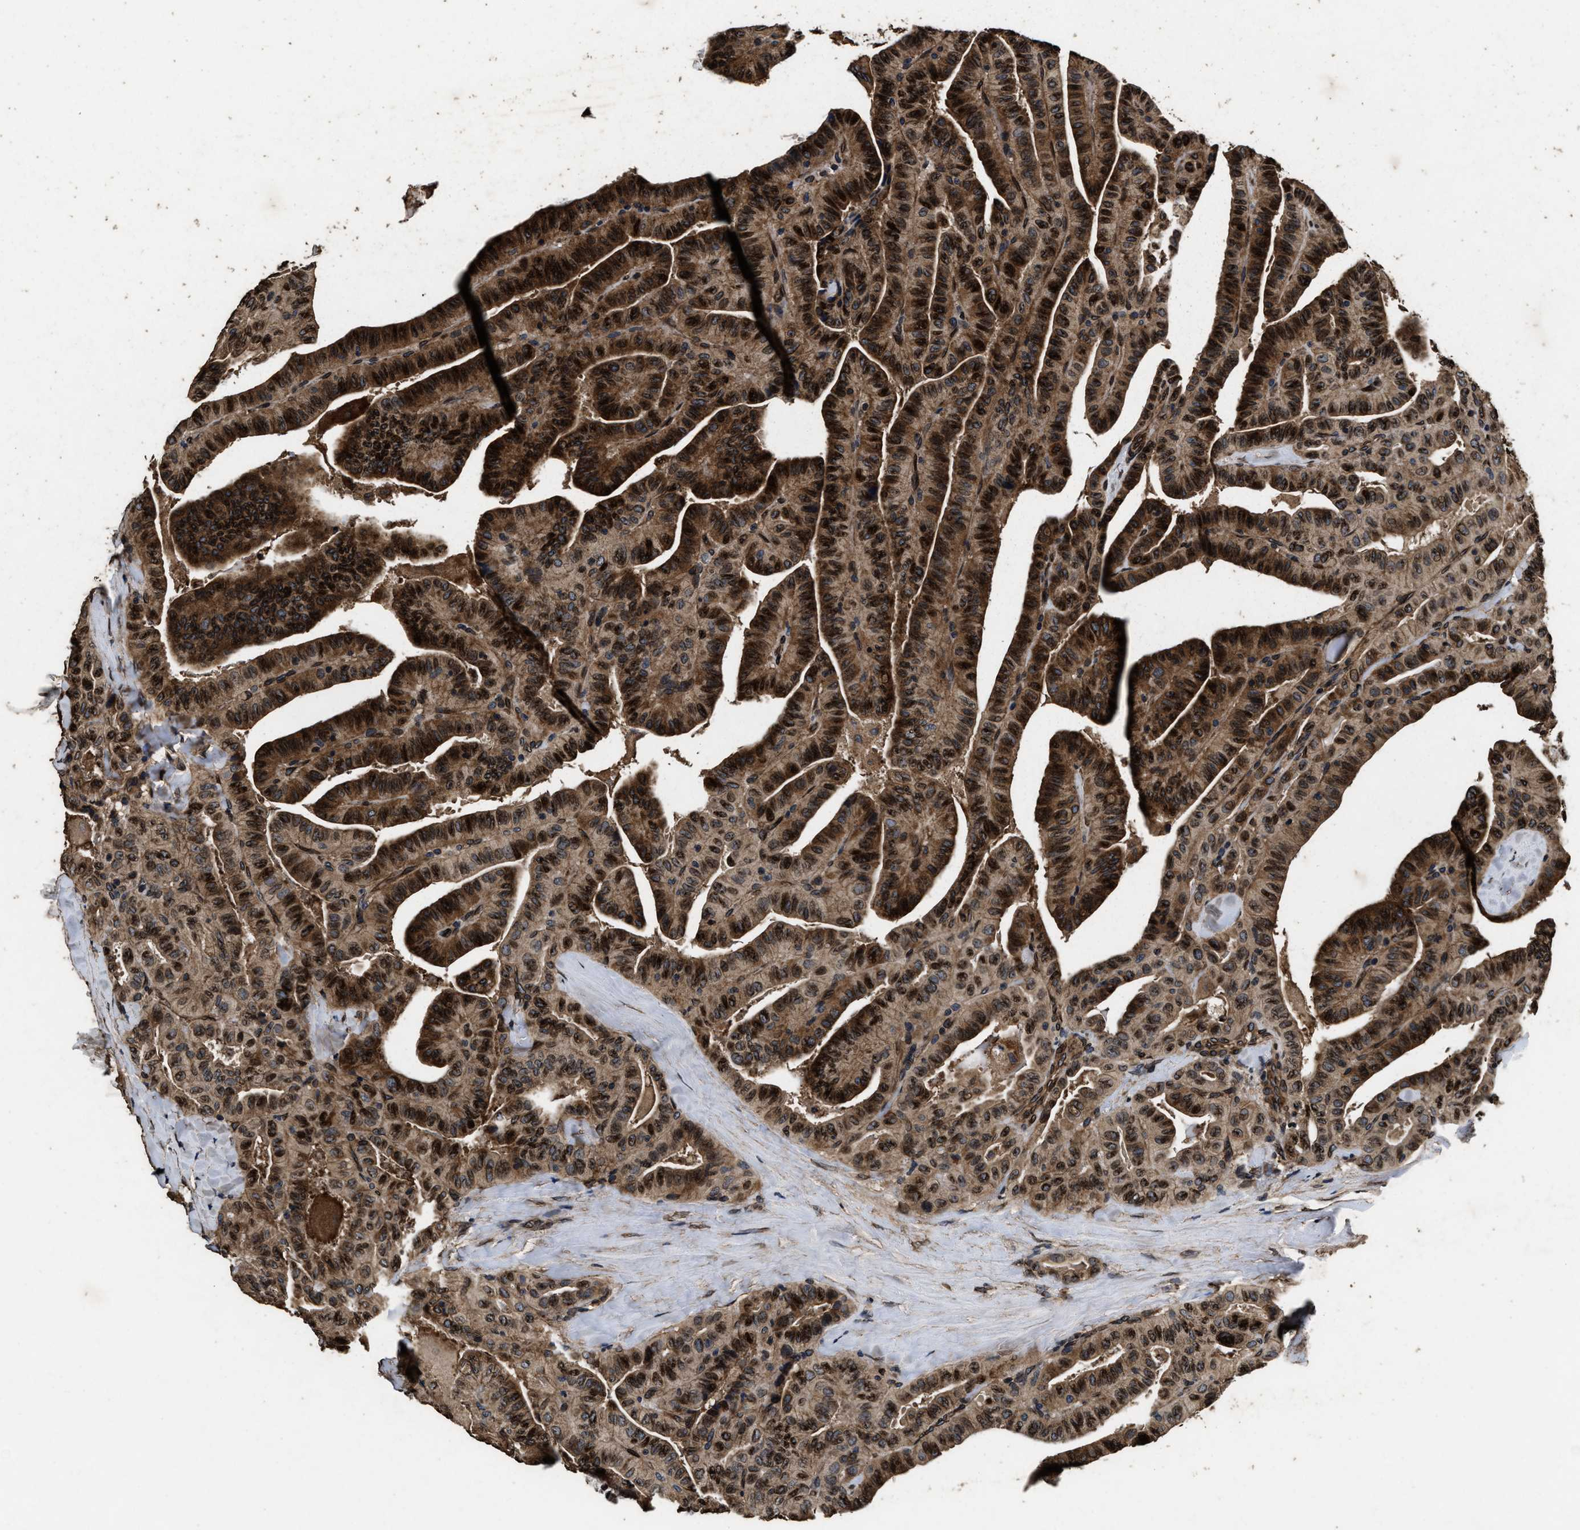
{"staining": {"intensity": "strong", "quantity": ">75%", "location": "cytoplasmic/membranous,nuclear"}, "tissue": "thyroid cancer", "cell_type": "Tumor cells", "image_type": "cancer", "snomed": [{"axis": "morphology", "description": "Papillary adenocarcinoma, NOS"}, {"axis": "topography", "description": "Thyroid gland"}], "caption": "The image exhibits immunohistochemical staining of papillary adenocarcinoma (thyroid). There is strong cytoplasmic/membranous and nuclear expression is present in approximately >75% of tumor cells.", "gene": "ACCS", "patient": {"sex": "male", "age": 77}}